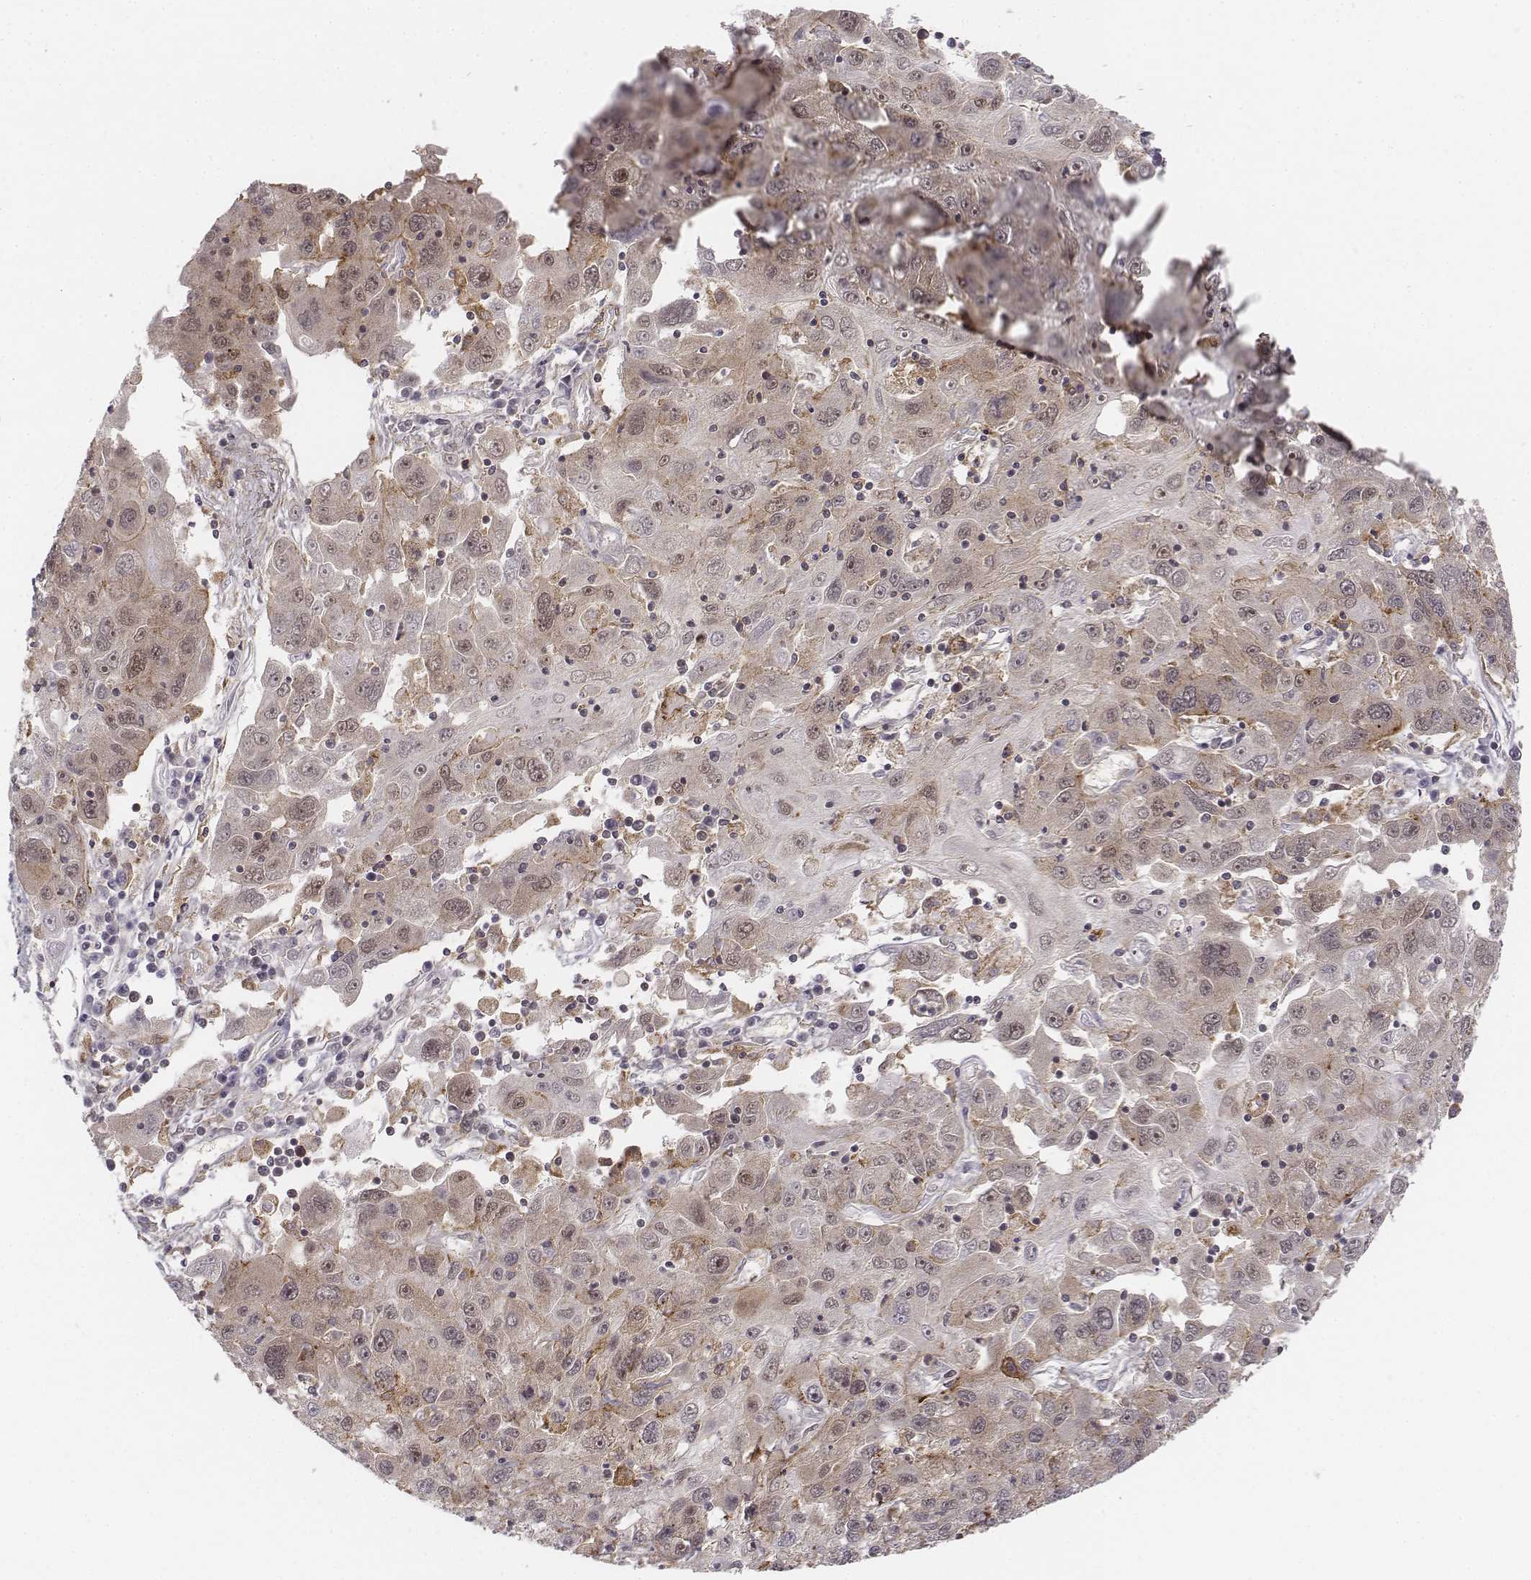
{"staining": {"intensity": "weak", "quantity": "<25%", "location": "cytoplasmic/membranous,nuclear"}, "tissue": "stomach cancer", "cell_type": "Tumor cells", "image_type": "cancer", "snomed": [{"axis": "morphology", "description": "Adenocarcinoma, NOS"}, {"axis": "topography", "description": "Stomach"}], "caption": "Immunohistochemistry (IHC) of human stomach cancer (adenocarcinoma) displays no positivity in tumor cells. (Brightfield microscopy of DAB (3,3'-diaminobenzidine) immunohistochemistry (IHC) at high magnification).", "gene": "ZFYVE19", "patient": {"sex": "male", "age": 56}}